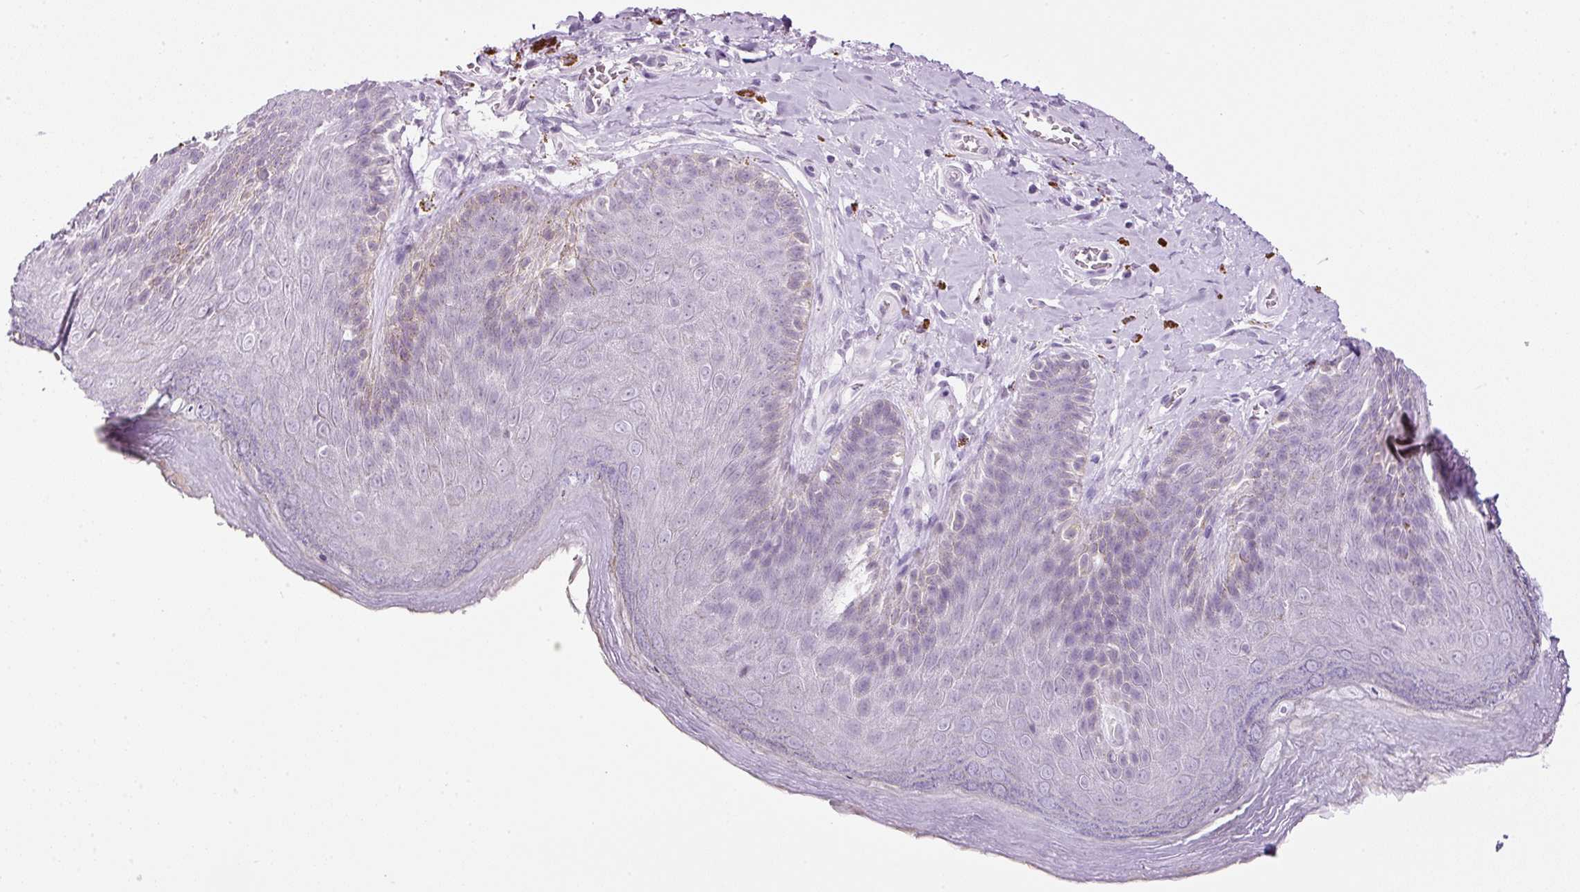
{"staining": {"intensity": "negative", "quantity": "none", "location": "none"}, "tissue": "skin", "cell_type": "Epidermal cells", "image_type": "normal", "snomed": [{"axis": "morphology", "description": "Normal tissue, NOS"}, {"axis": "topography", "description": "Anal"}, {"axis": "topography", "description": "Peripheral nerve tissue"}], "caption": "DAB immunohistochemical staining of unremarkable skin displays no significant positivity in epidermal cells.", "gene": "ZNF639", "patient": {"sex": "male", "age": 53}}